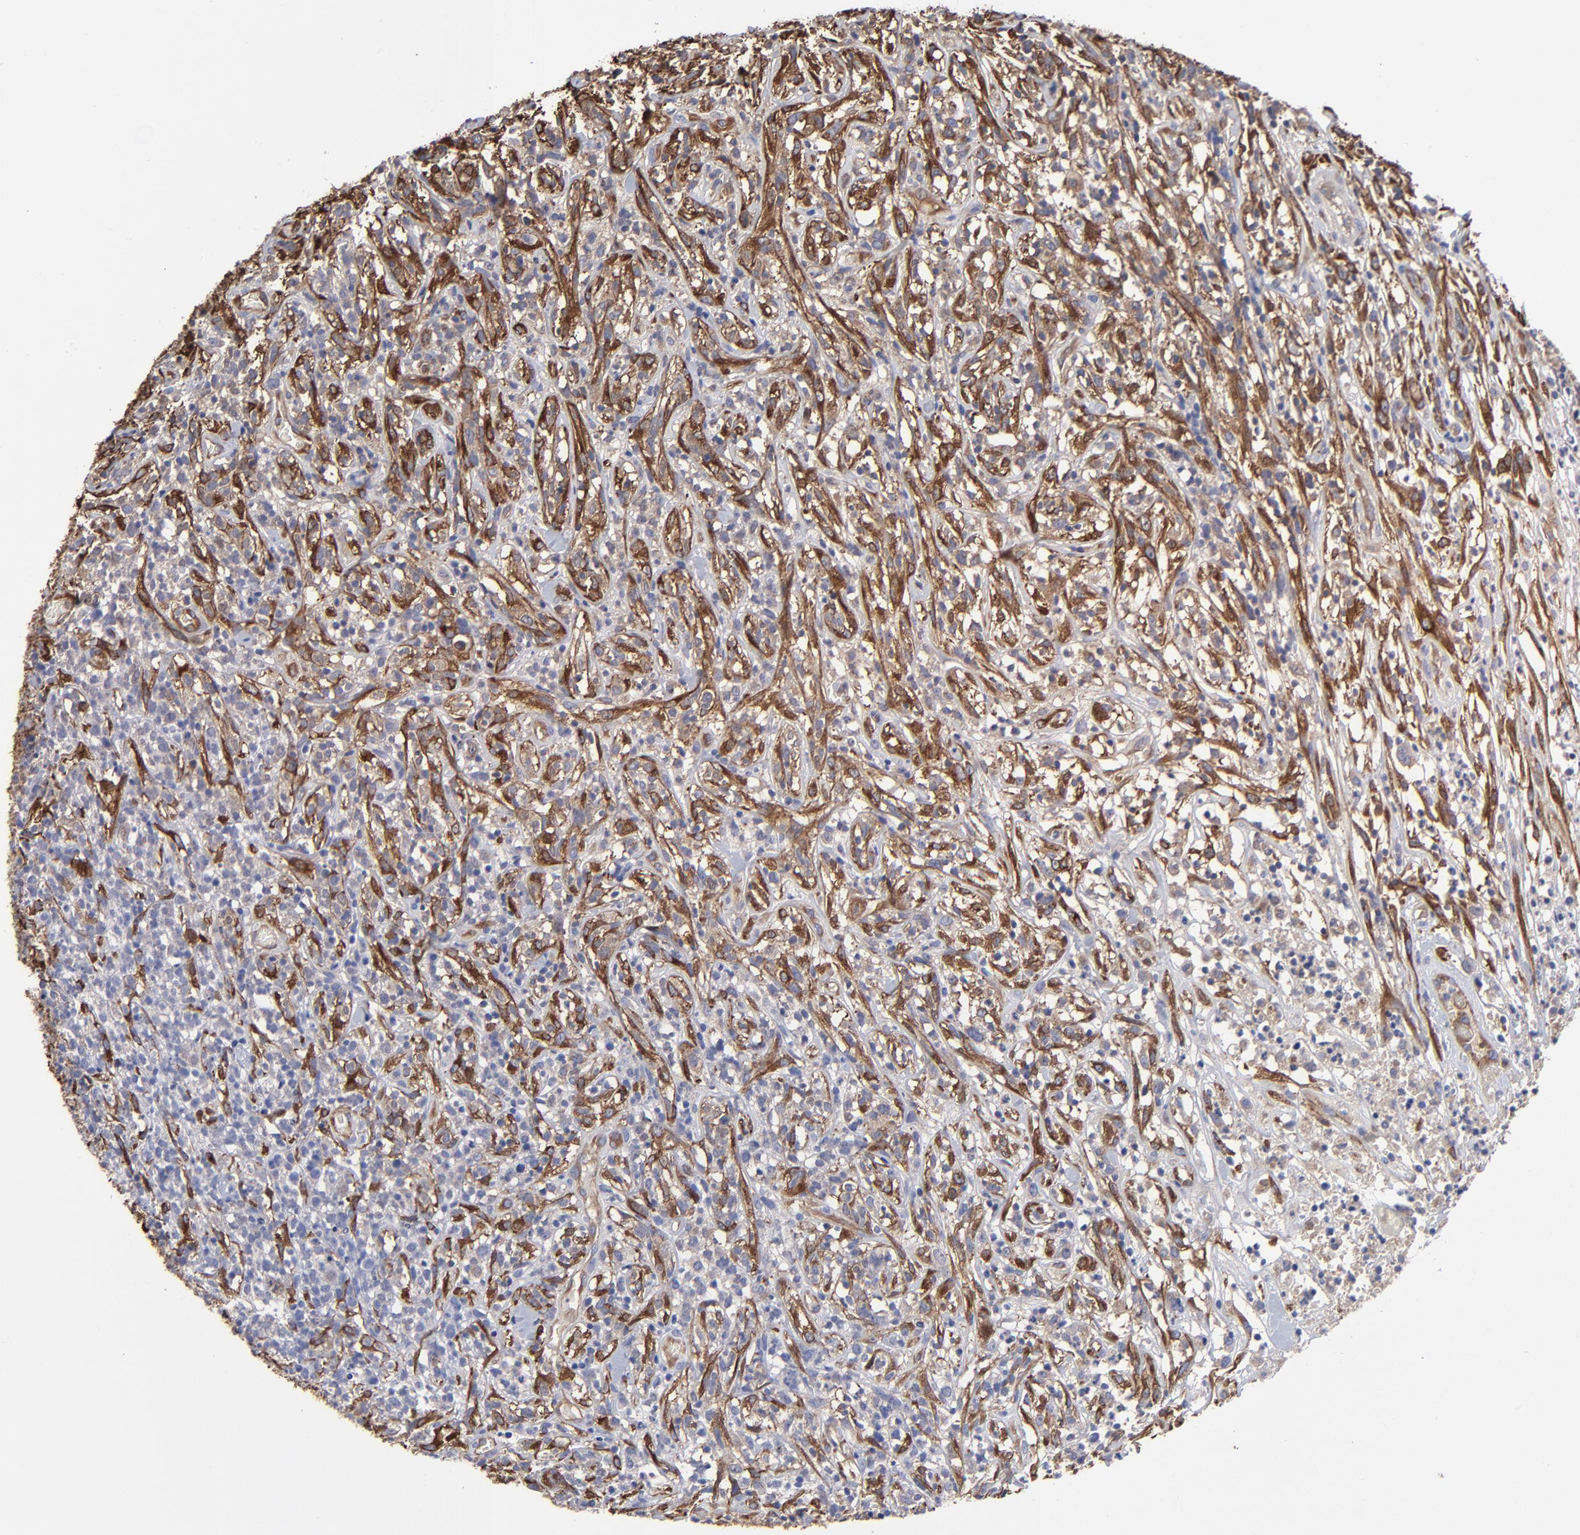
{"staining": {"intensity": "negative", "quantity": "none", "location": "none"}, "tissue": "lymphoma", "cell_type": "Tumor cells", "image_type": "cancer", "snomed": [{"axis": "morphology", "description": "Malignant lymphoma, non-Hodgkin's type, High grade"}, {"axis": "topography", "description": "Lymph node"}], "caption": "There is no significant positivity in tumor cells of malignant lymphoma, non-Hodgkin's type (high-grade). (DAB immunohistochemistry (IHC), high magnification).", "gene": "CILP", "patient": {"sex": "female", "age": 73}}